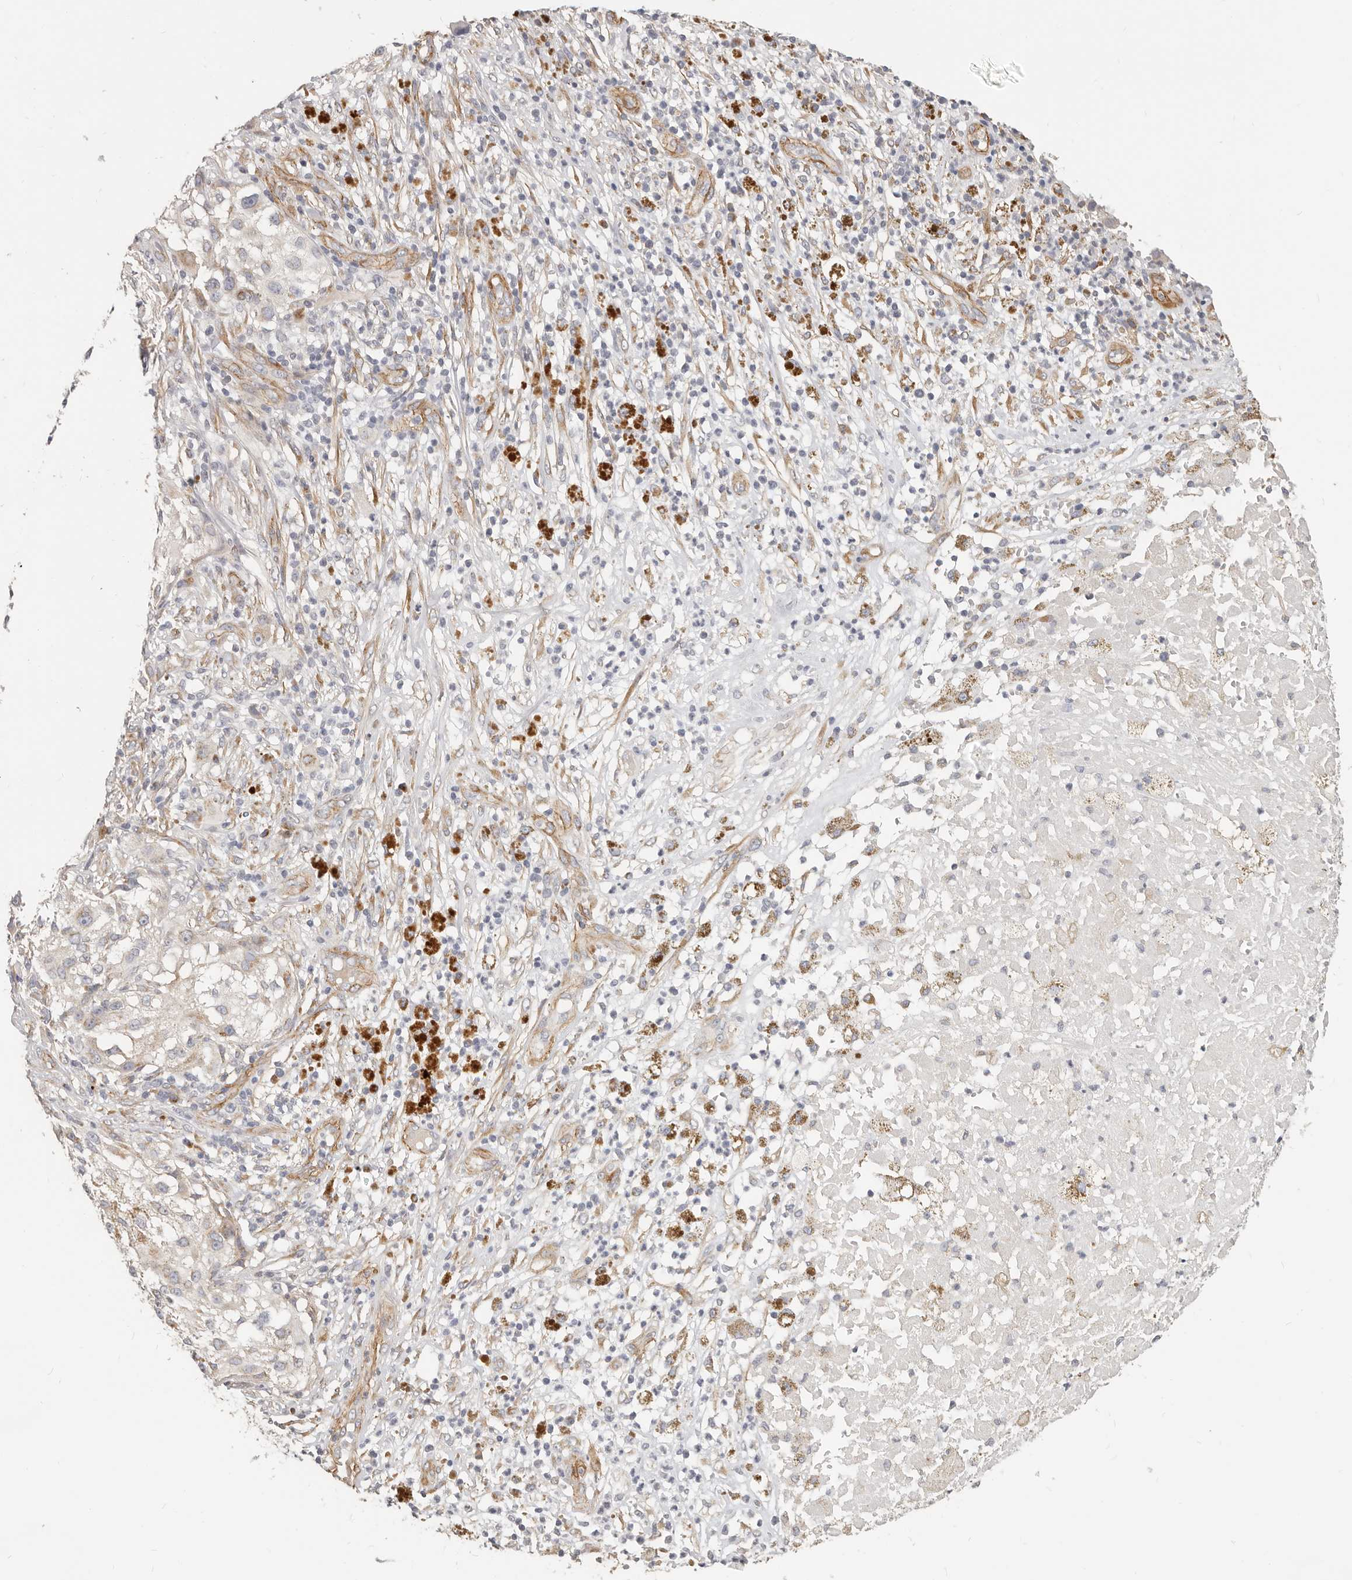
{"staining": {"intensity": "weak", "quantity": "25%-75%", "location": "cytoplasmic/membranous"}, "tissue": "melanoma", "cell_type": "Tumor cells", "image_type": "cancer", "snomed": [{"axis": "morphology", "description": "Necrosis, NOS"}, {"axis": "morphology", "description": "Malignant melanoma, NOS"}, {"axis": "topography", "description": "Skin"}], "caption": "Human melanoma stained with a protein marker shows weak staining in tumor cells.", "gene": "RABAC1", "patient": {"sex": "female", "age": 87}}